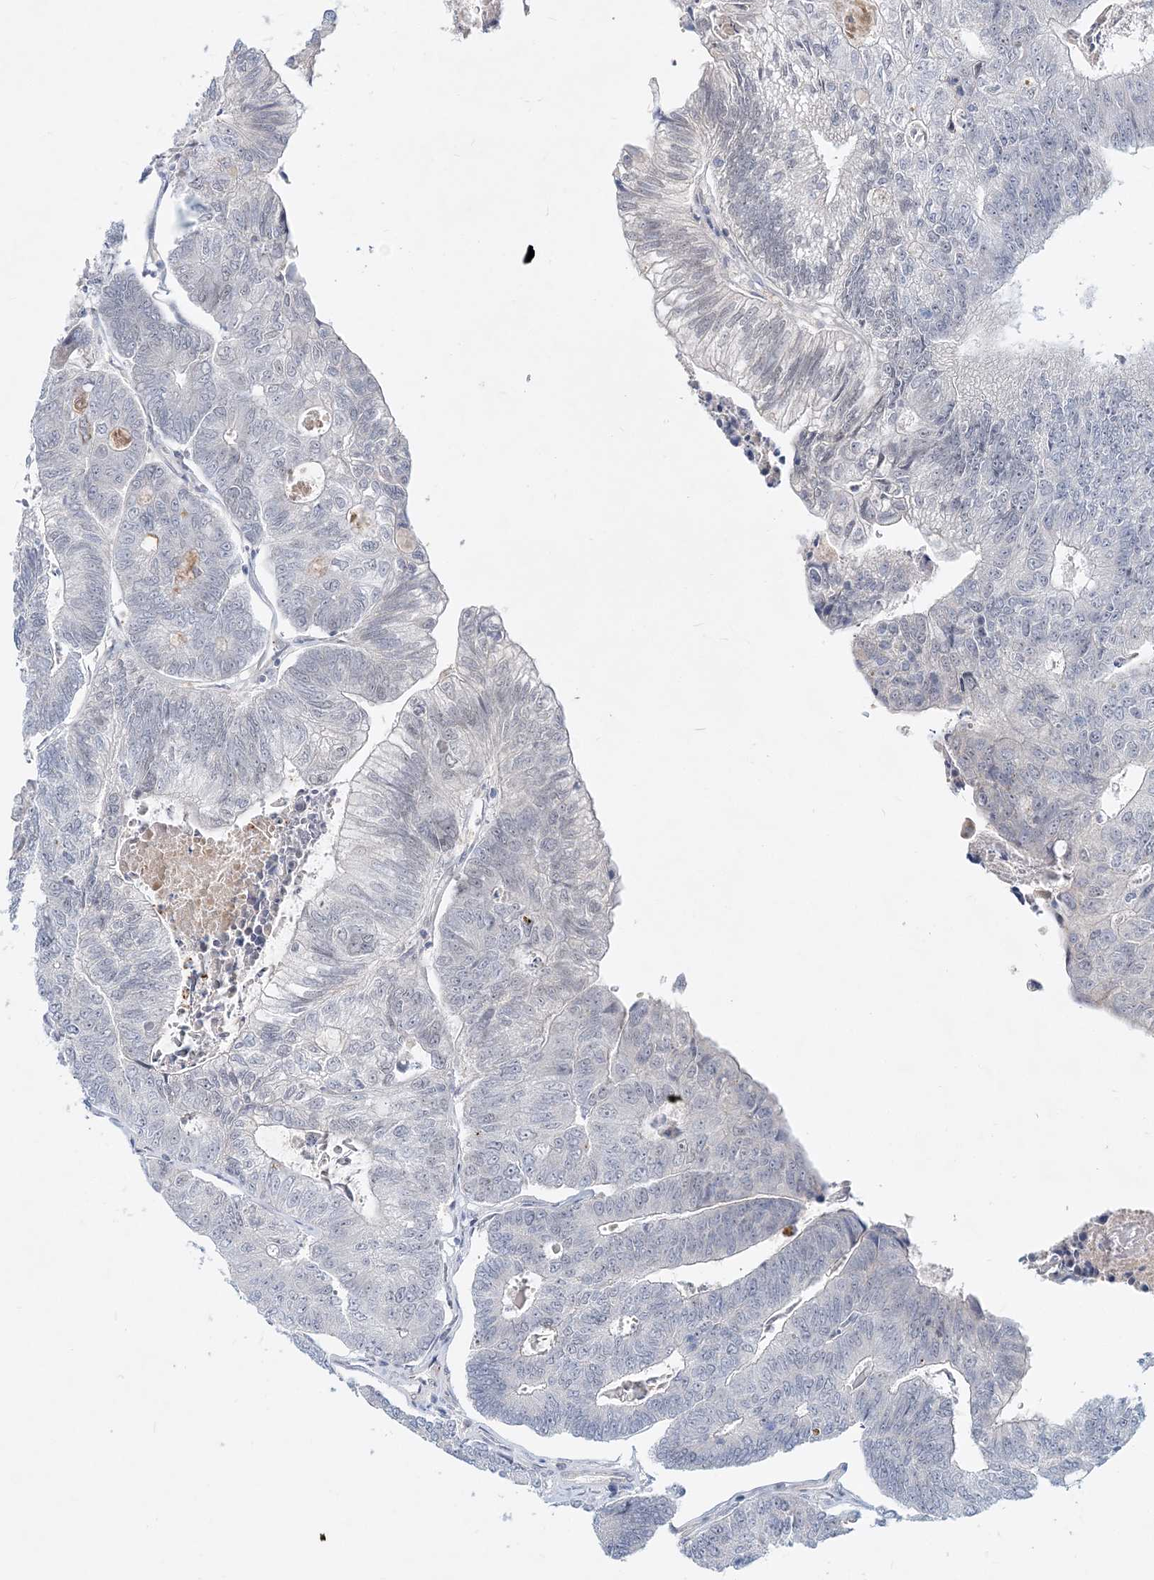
{"staining": {"intensity": "negative", "quantity": "none", "location": "none"}, "tissue": "colorectal cancer", "cell_type": "Tumor cells", "image_type": "cancer", "snomed": [{"axis": "morphology", "description": "Adenocarcinoma, NOS"}, {"axis": "topography", "description": "Colon"}], "caption": "Immunohistochemical staining of human colorectal cancer reveals no significant expression in tumor cells.", "gene": "DNAH5", "patient": {"sex": "female", "age": 67}}